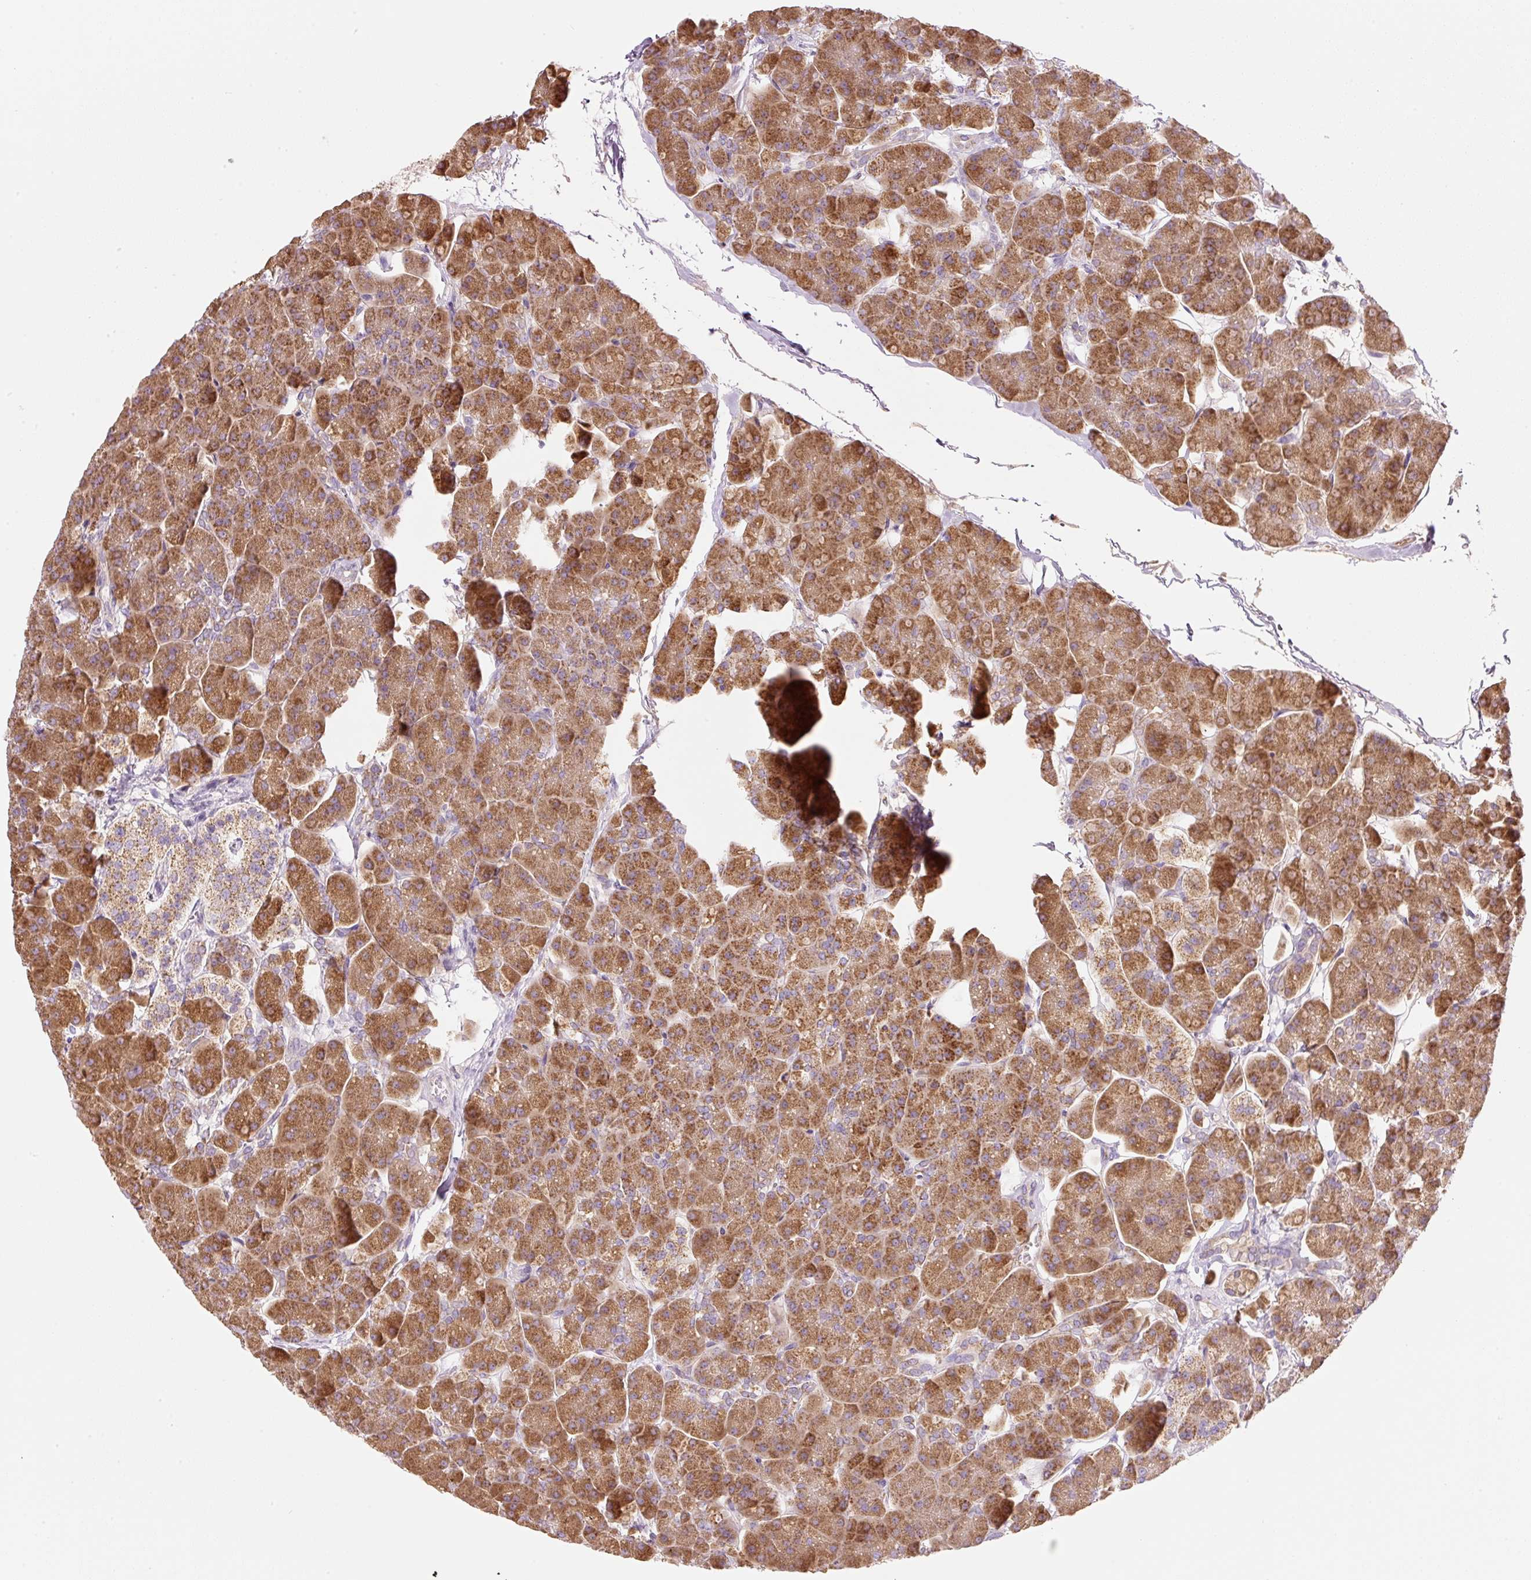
{"staining": {"intensity": "strong", "quantity": ">75%", "location": "cytoplasmic/membranous"}, "tissue": "pancreas", "cell_type": "Exocrine glandular cells", "image_type": "normal", "snomed": [{"axis": "morphology", "description": "Normal tissue, NOS"}, {"axis": "topography", "description": "Pancreas"}, {"axis": "topography", "description": "Peripheral nerve tissue"}], "caption": "A micrograph of pancreas stained for a protein reveals strong cytoplasmic/membranous brown staining in exocrine glandular cells.", "gene": "NDUFA1", "patient": {"sex": "male", "age": 54}}